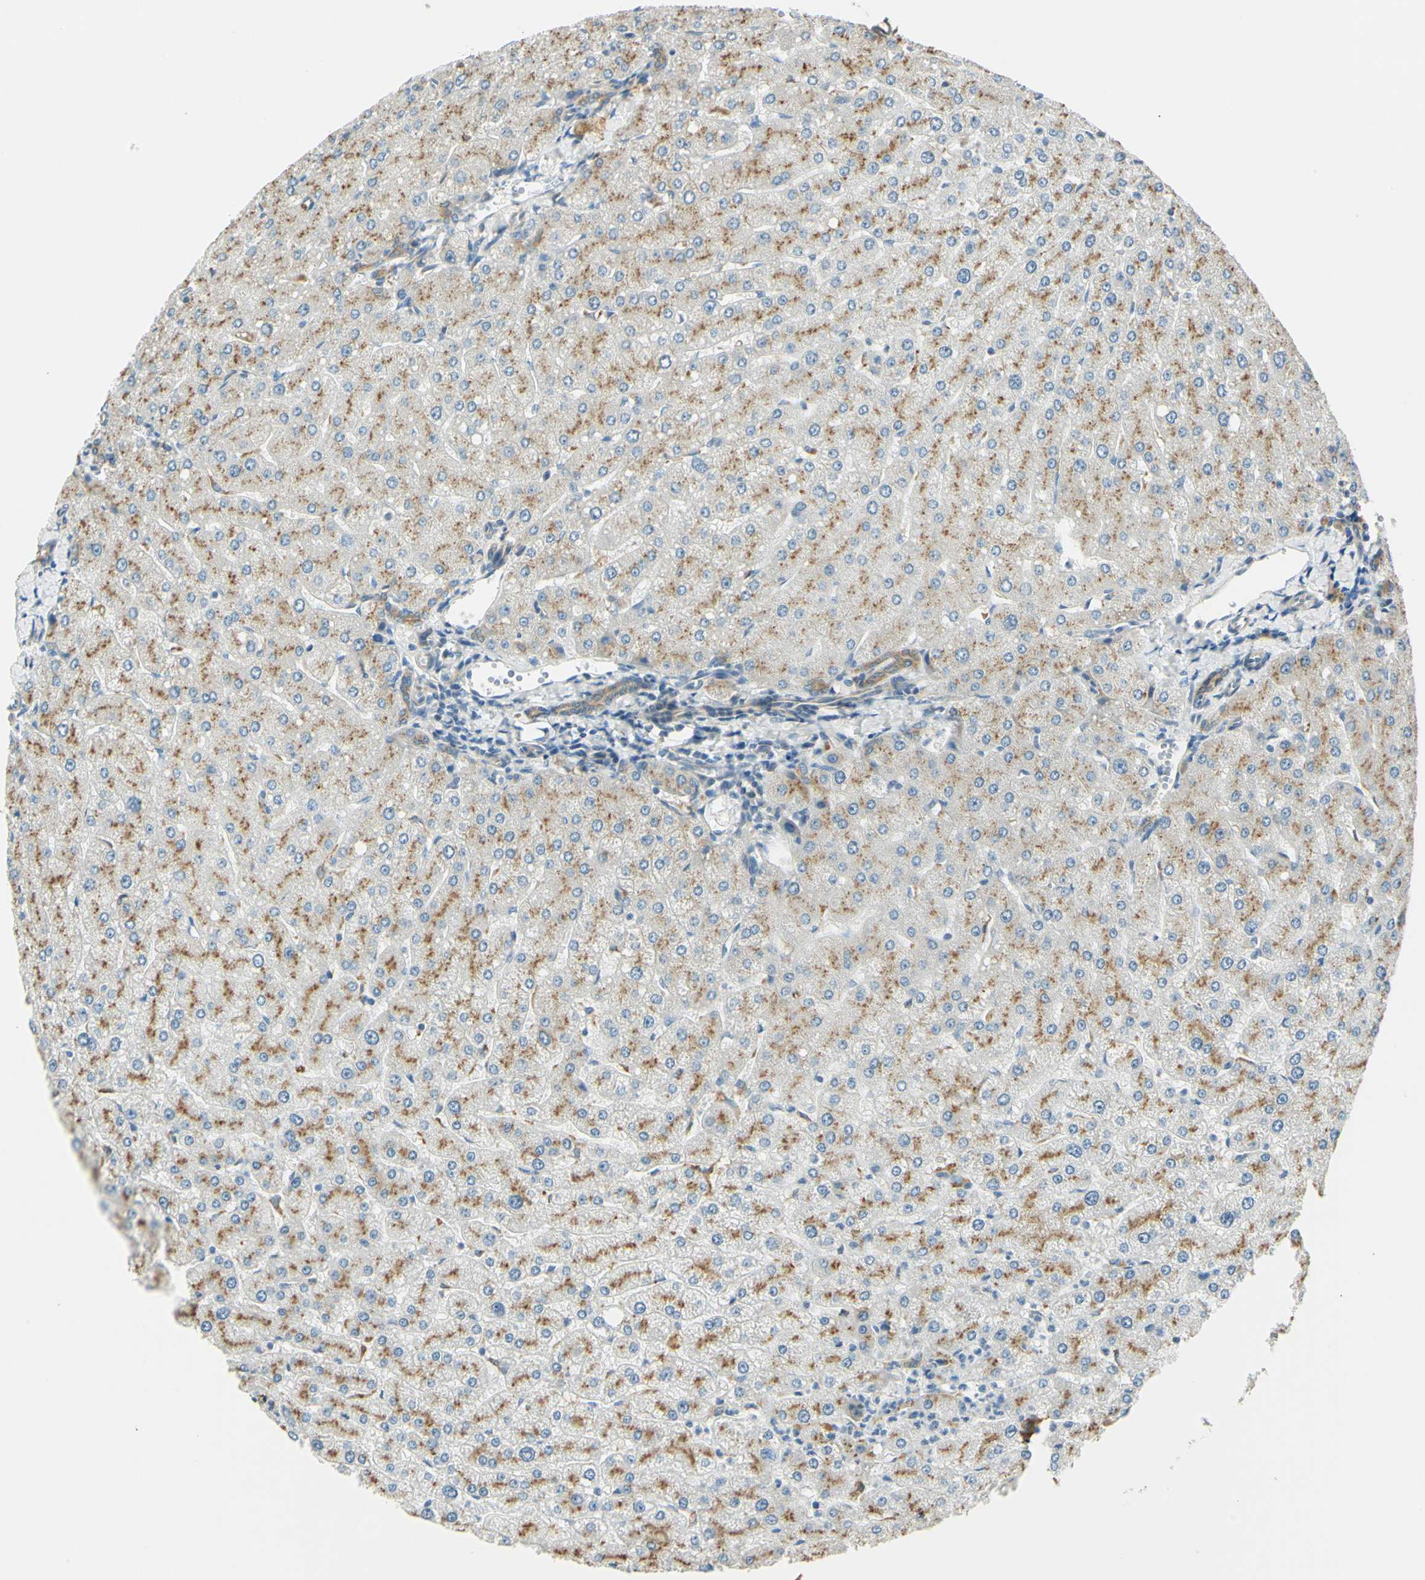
{"staining": {"intensity": "moderate", "quantity": ">75%", "location": "cytoplasmic/membranous"}, "tissue": "liver", "cell_type": "Cholangiocytes", "image_type": "normal", "snomed": [{"axis": "morphology", "description": "Normal tissue, NOS"}, {"axis": "topography", "description": "Liver"}], "caption": "Protein positivity by IHC demonstrates moderate cytoplasmic/membranous staining in about >75% of cholangiocytes in unremarkable liver.", "gene": "LAMA3", "patient": {"sex": "male", "age": 55}}